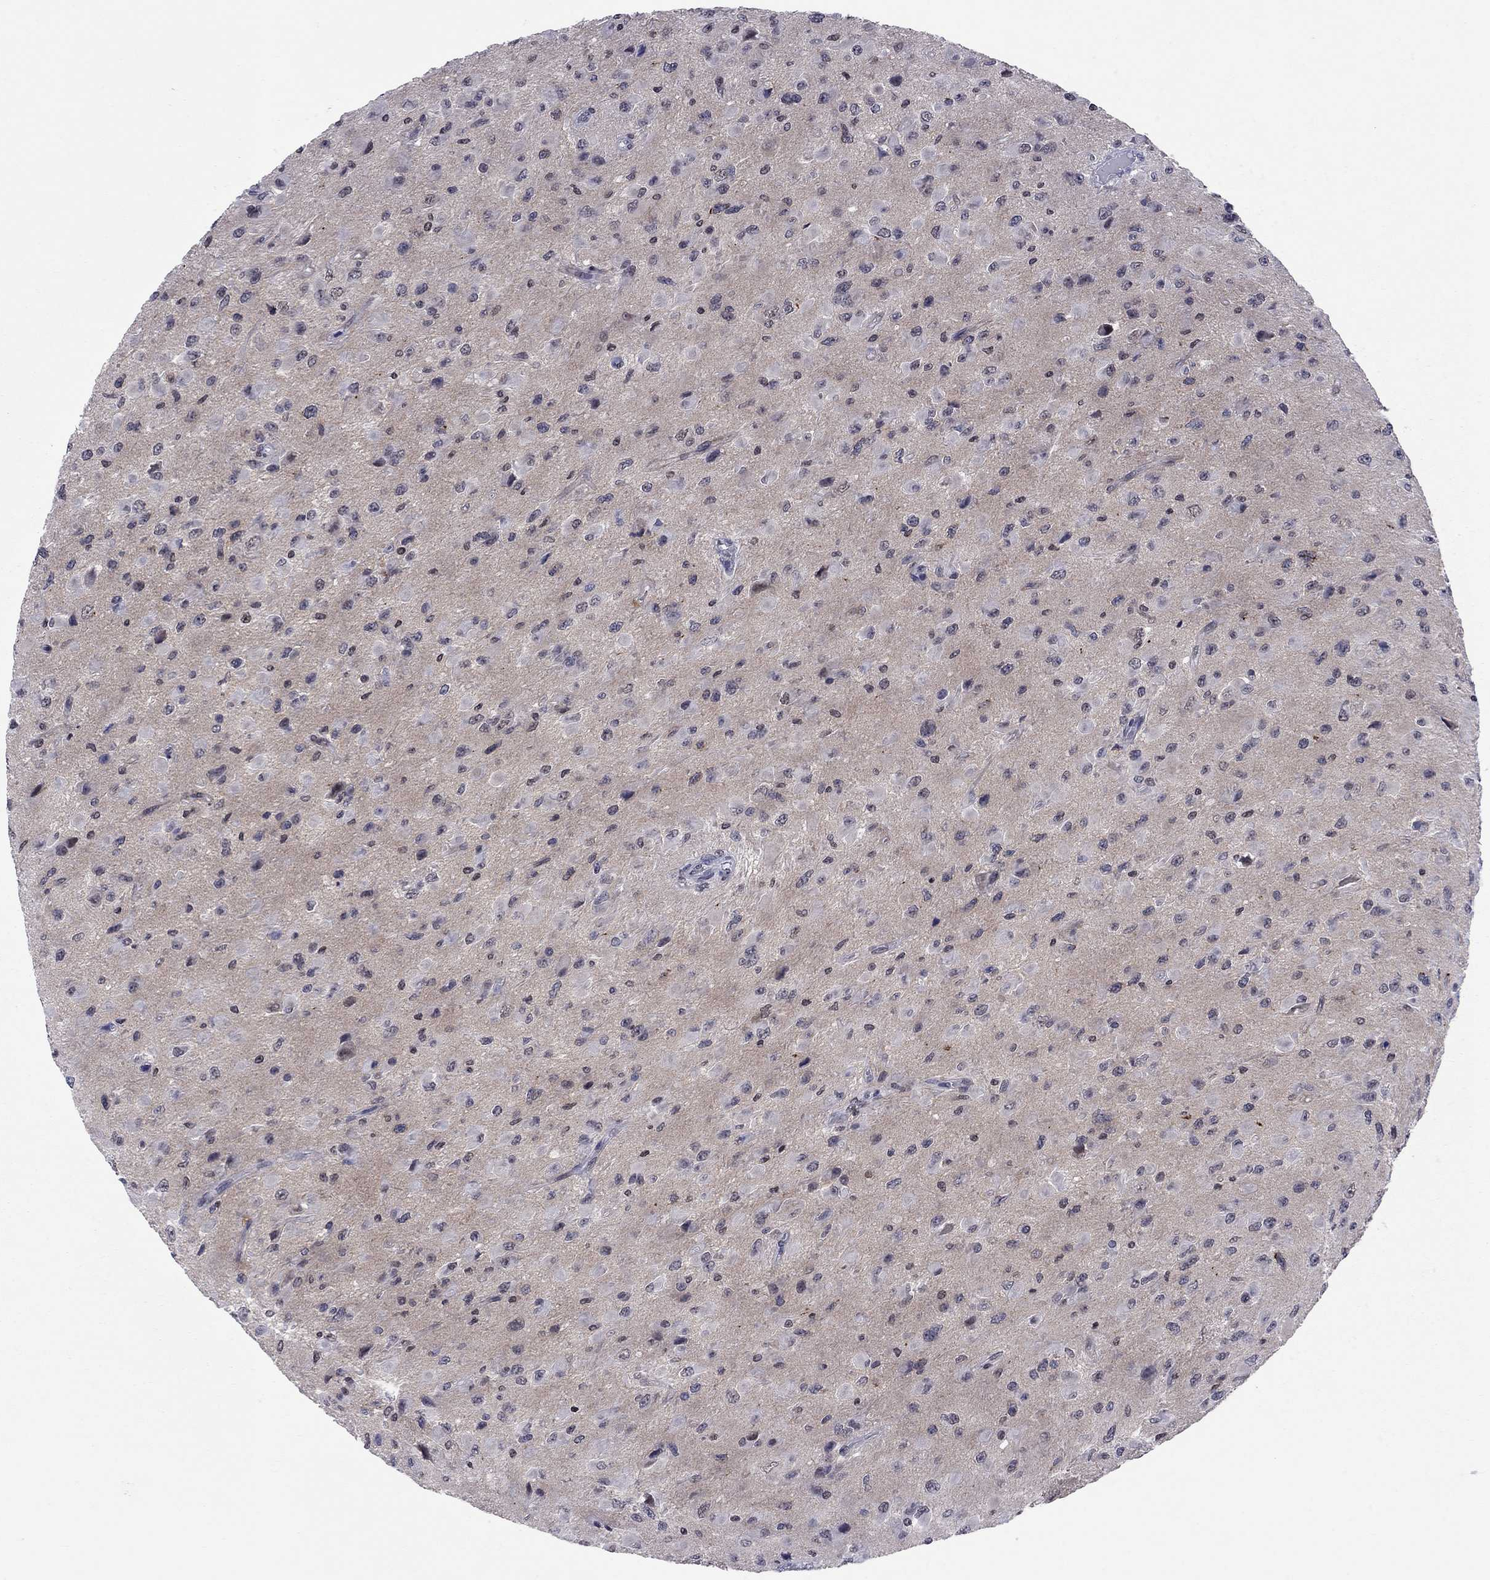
{"staining": {"intensity": "weak", "quantity": "25%-75%", "location": "nuclear"}, "tissue": "glioma", "cell_type": "Tumor cells", "image_type": "cancer", "snomed": [{"axis": "morphology", "description": "Glioma, malignant, High grade"}, {"axis": "topography", "description": "Cerebral cortex"}], "caption": "Weak nuclear positivity for a protein is seen in about 25%-75% of tumor cells of glioma using IHC.", "gene": "TAF9", "patient": {"sex": "male", "age": 35}}